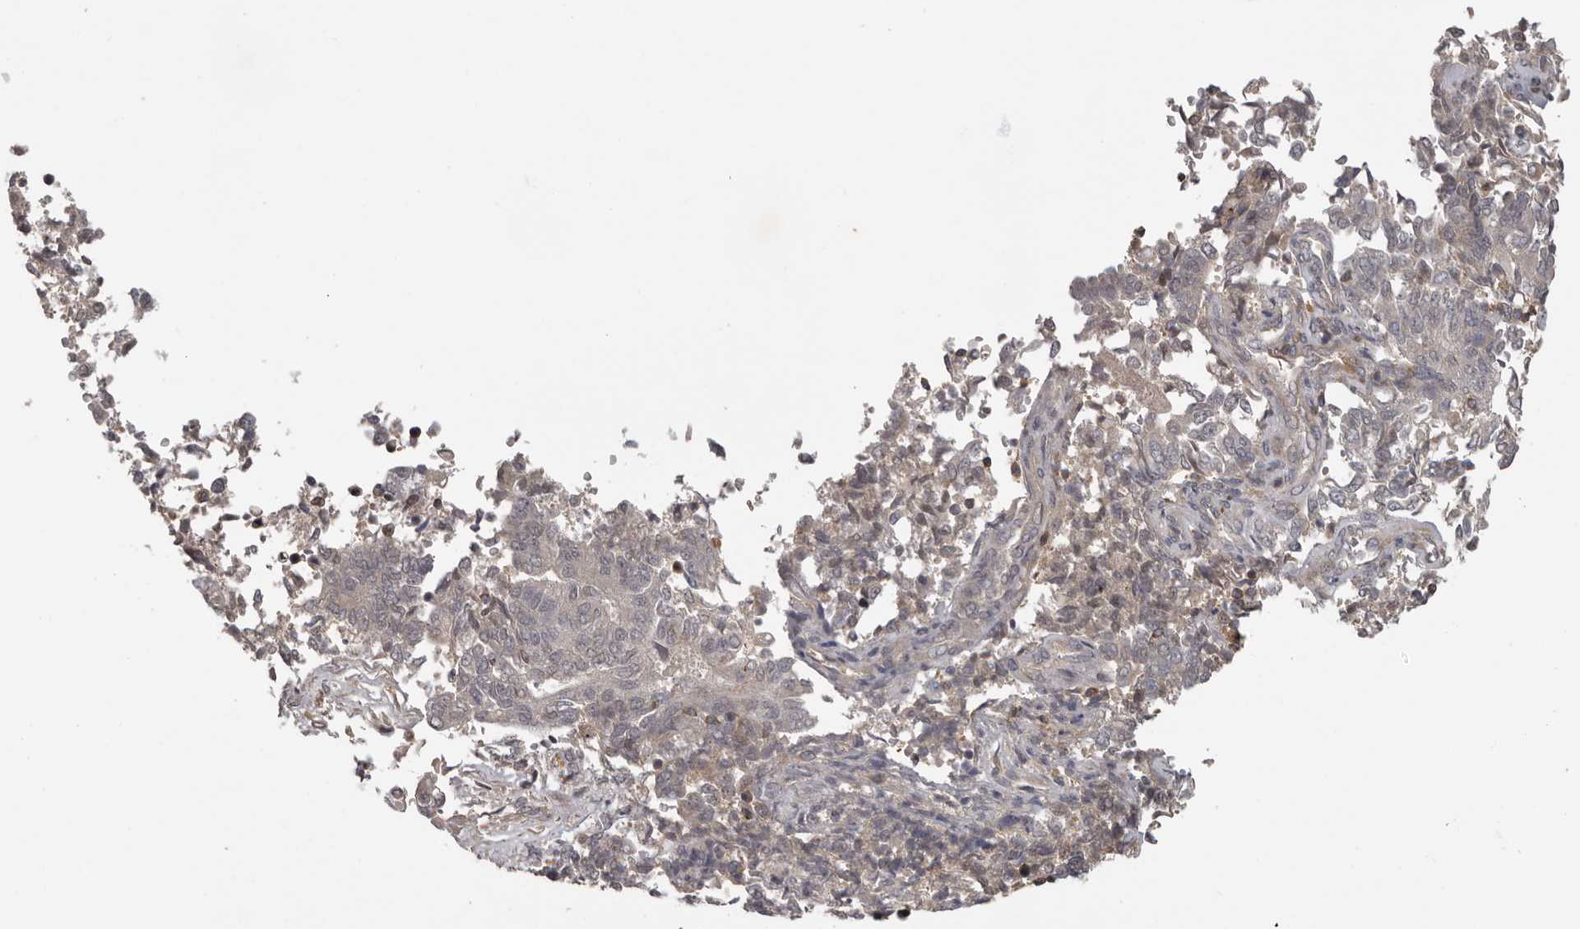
{"staining": {"intensity": "negative", "quantity": "none", "location": "none"}, "tissue": "endometrial cancer", "cell_type": "Tumor cells", "image_type": "cancer", "snomed": [{"axis": "morphology", "description": "Adenocarcinoma, NOS"}, {"axis": "topography", "description": "Endometrium"}], "caption": "High magnification brightfield microscopy of endometrial adenocarcinoma stained with DAB (brown) and counterstained with hematoxylin (blue): tumor cells show no significant expression. (DAB (3,3'-diaminobenzidine) immunohistochemistry (IHC), high magnification).", "gene": "ANKRD44", "patient": {"sex": "female", "age": 80}}